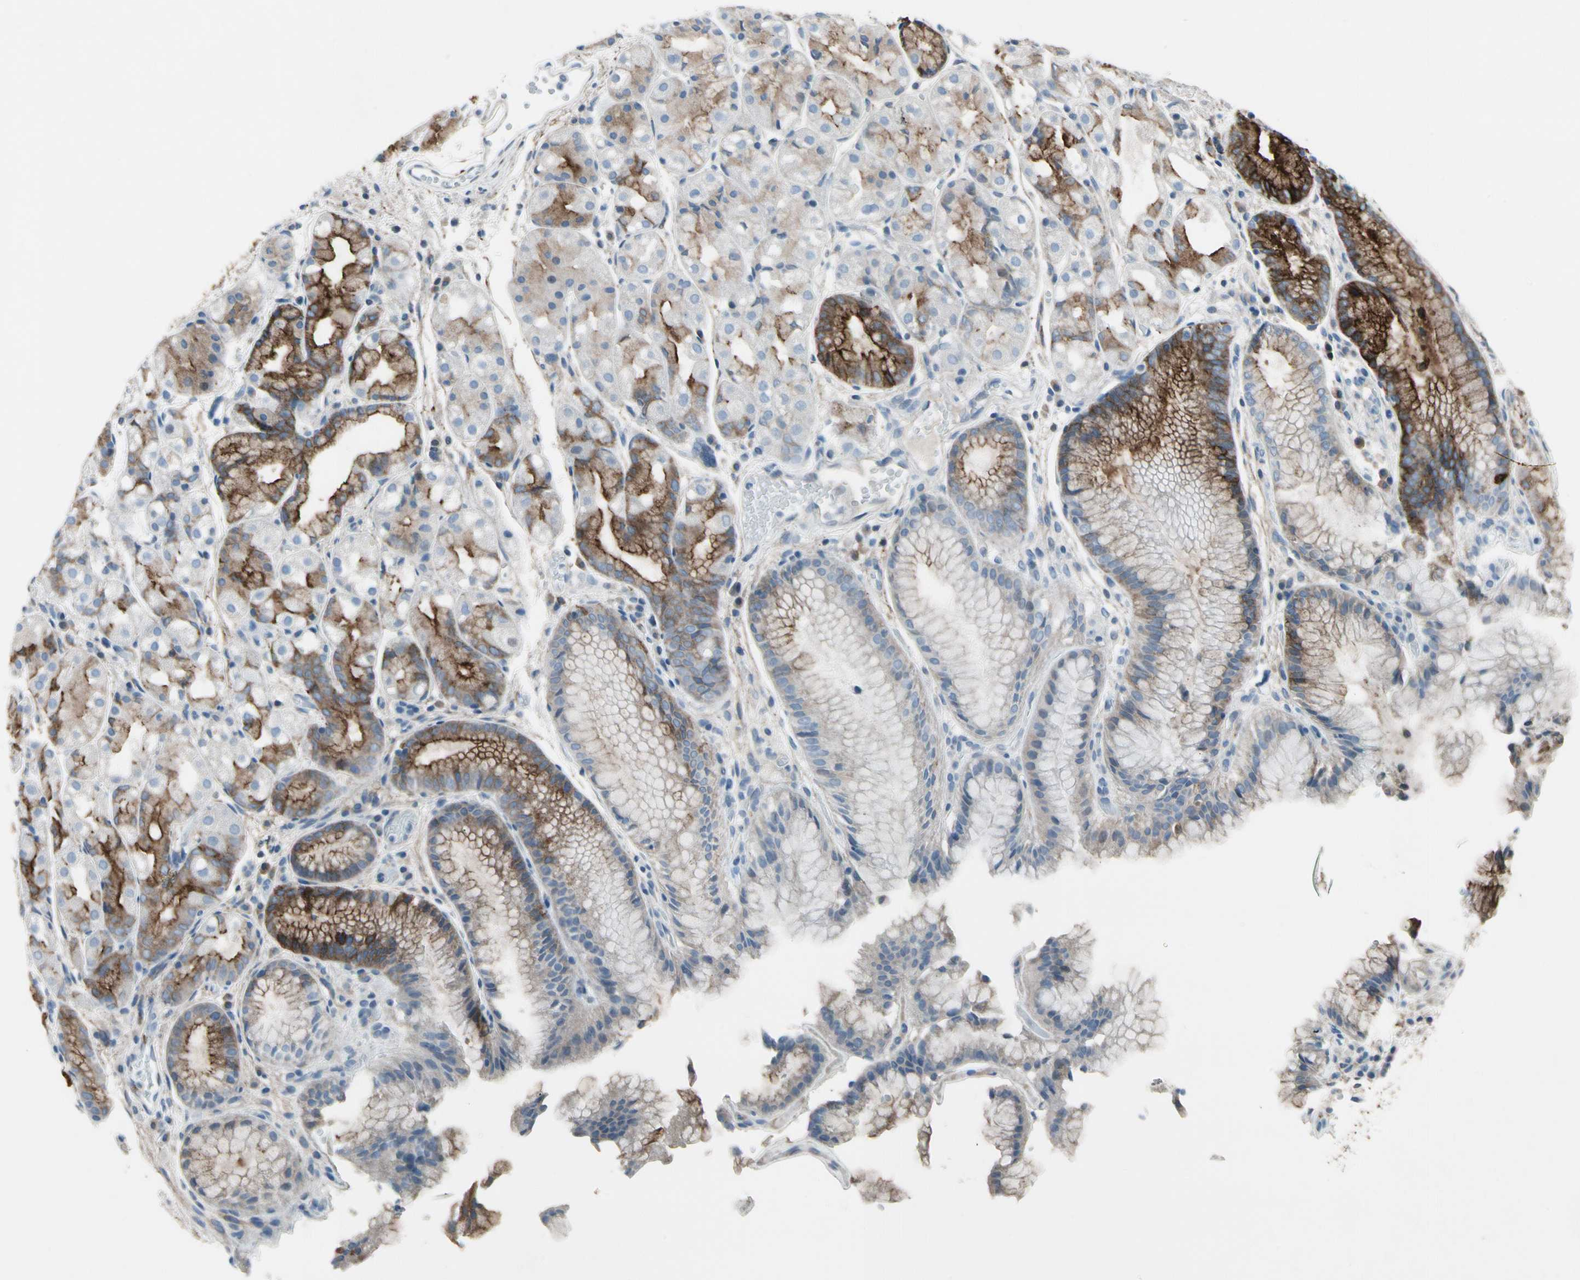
{"staining": {"intensity": "strong", "quantity": "25%-75%", "location": "cytoplasmic/membranous"}, "tissue": "stomach", "cell_type": "Glandular cells", "image_type": "normal", "snomed": [{"axis": "morphology", "description": "Normal tissue, NOS"}, {"axis": "topography", "description": "Stomach, upper"}], "caption": "Stomach was stained to show a protein in brown. There is high levels of strong cytoplasmic/membranous positivity in about 25%-75% of glandular cells.", "gene": "PIGR", "patient": {"sex": "male", "age": 72}}